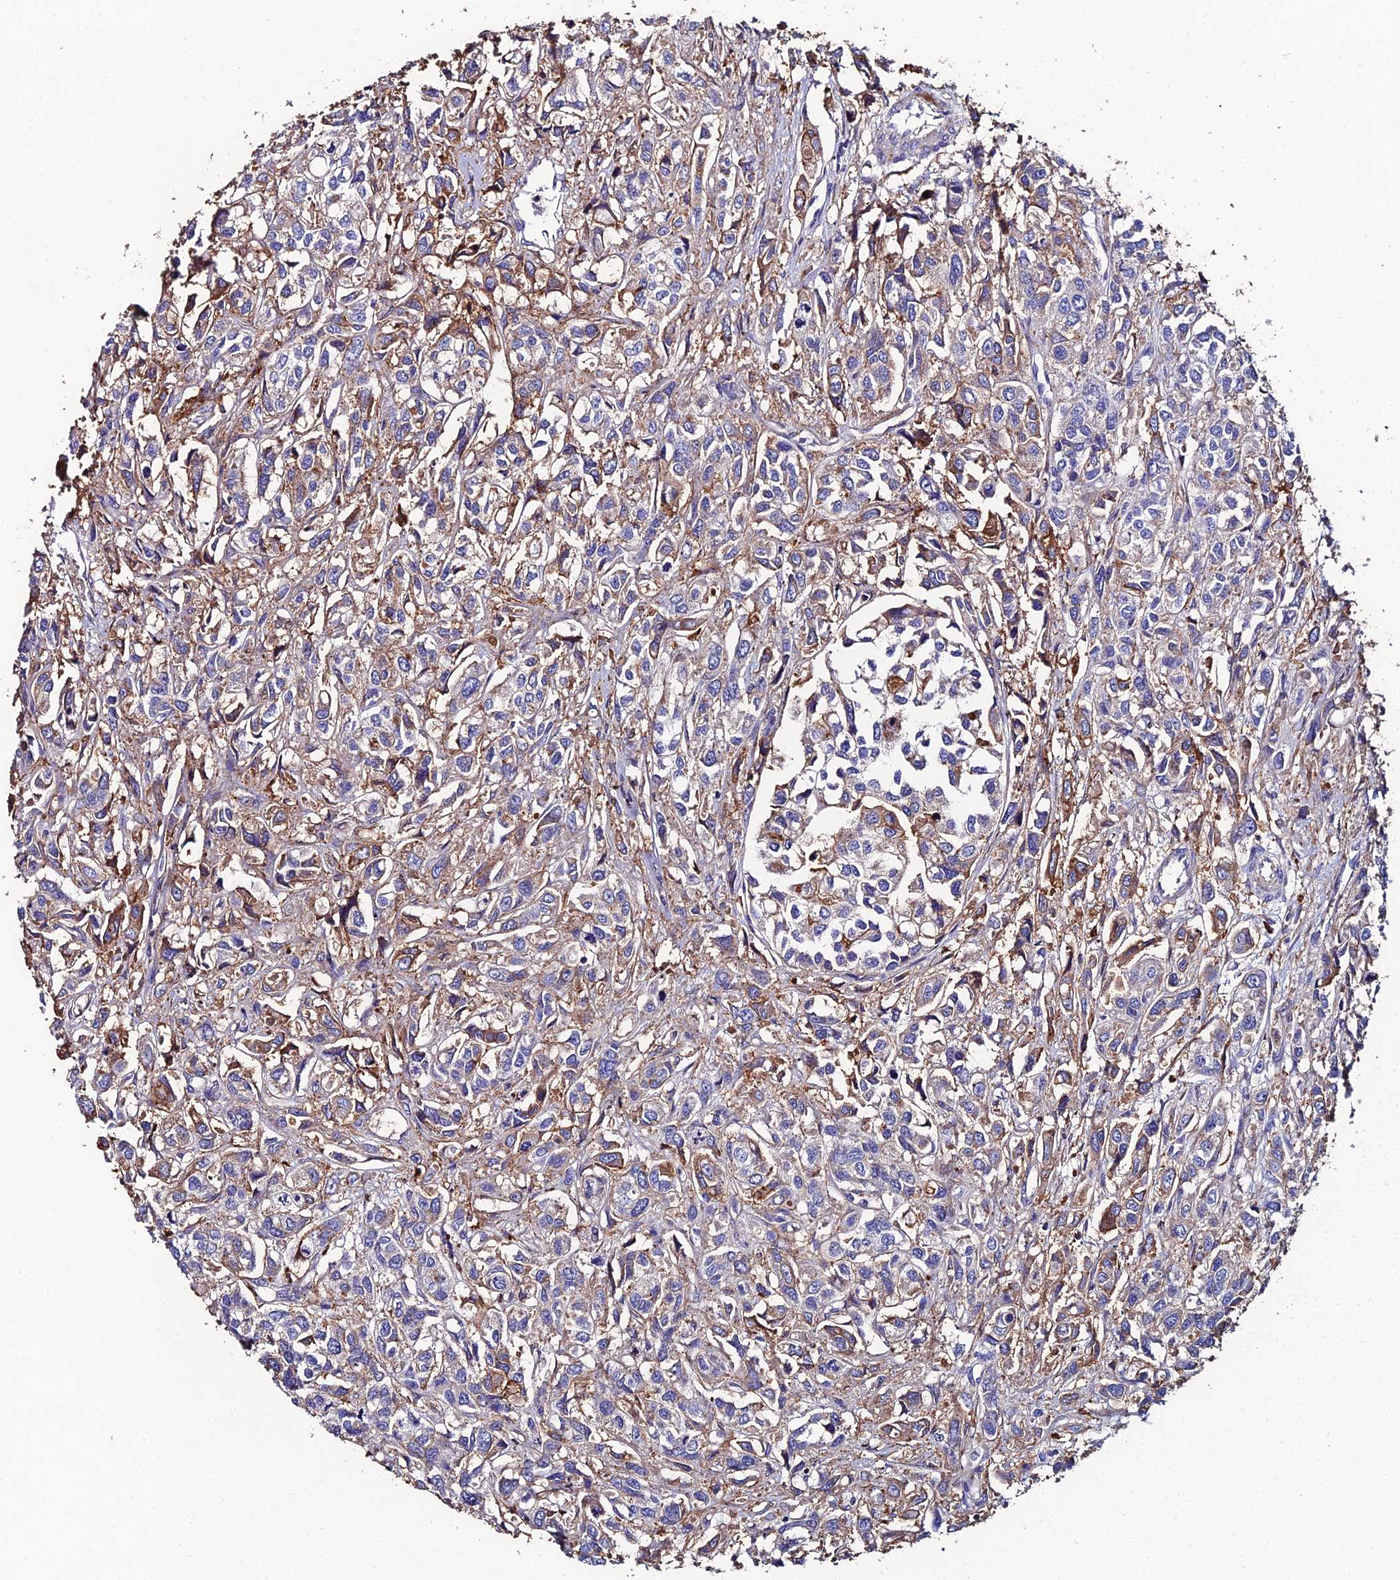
{"staining": {"intensity": "moderate", "quantity": "<25%", "location": "cytoplasmic/membranous"}, "tissue": "urothelial cancer", "cell_type": "Tumor cells", "image_type": "cancer", "snomed": [{"axis": "morphology", "description": "Urothelial carcinoma, High grade"}, {"axis": "topography", "description": "Urinary bladder"}], "caption": "Tumor cells exhibit low levels of moderate cytoplasmic/membranous expression in approximately <25% of cells in urothelial cancer.", "gene": "C6", "patient": {"sex": "male", "age": 67}}